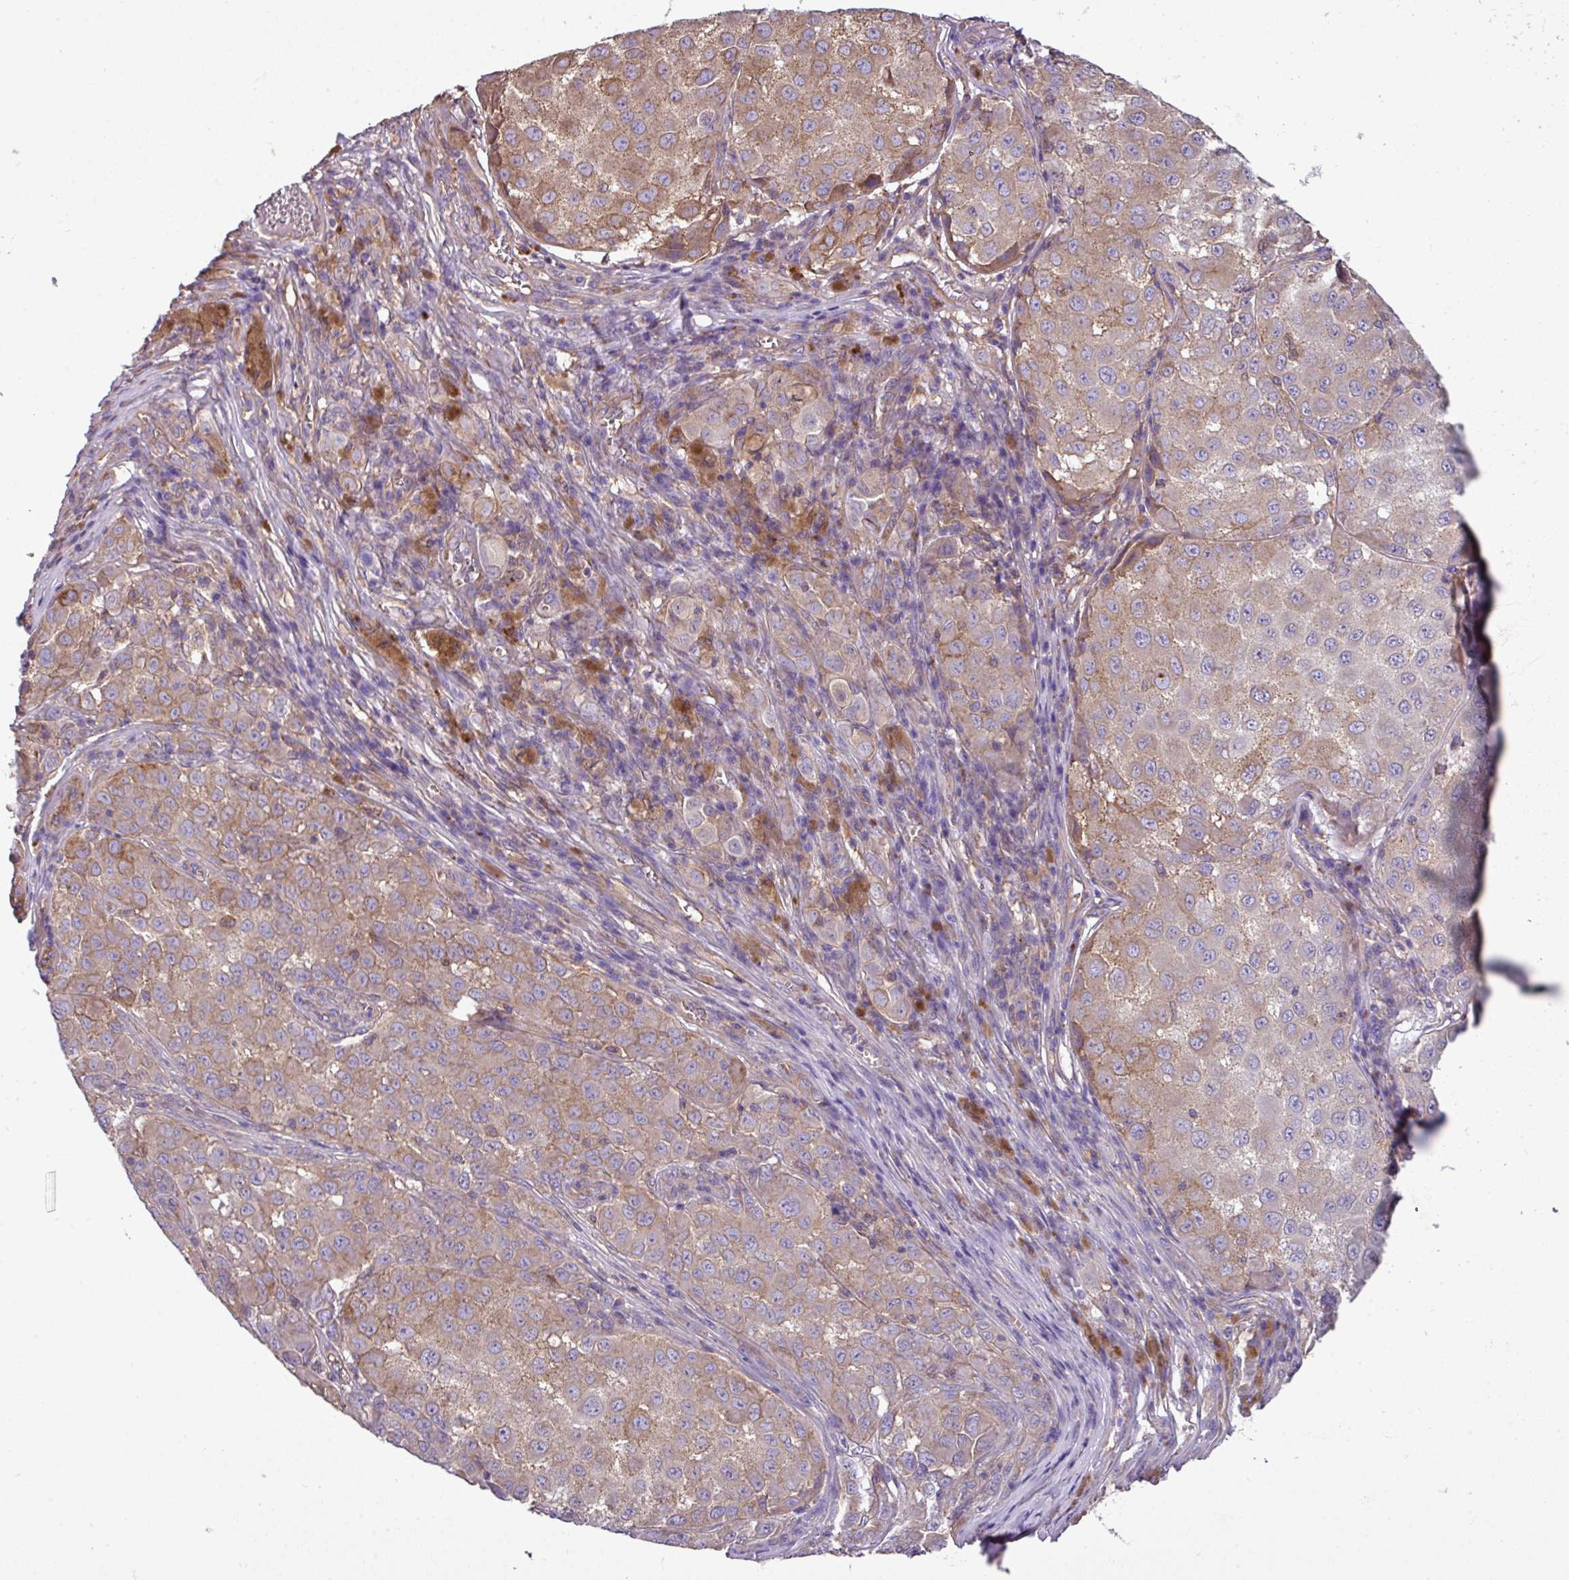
{"staining": {"intensity": "moderate", "quantity": "25%-75%", "location": "cytoplasmic/membranous"}, "tissue": "melanoma", "cell_type": "Tumor cells", "image_type": "cancer", "snomed": [{"axis": "morphology", "description": "Malignant melanoma, NOS"}, {"axis": "topography", "description": "Skin"}], "caption": "Brown immunohistochemical staining in malignant melanoma exhibits moderate cytoplasmic/membranous staining in approximately 25%-75% of tumor cells.", "gene": "SLC23A2", "patient": {"sex": "male", "age": 64}}